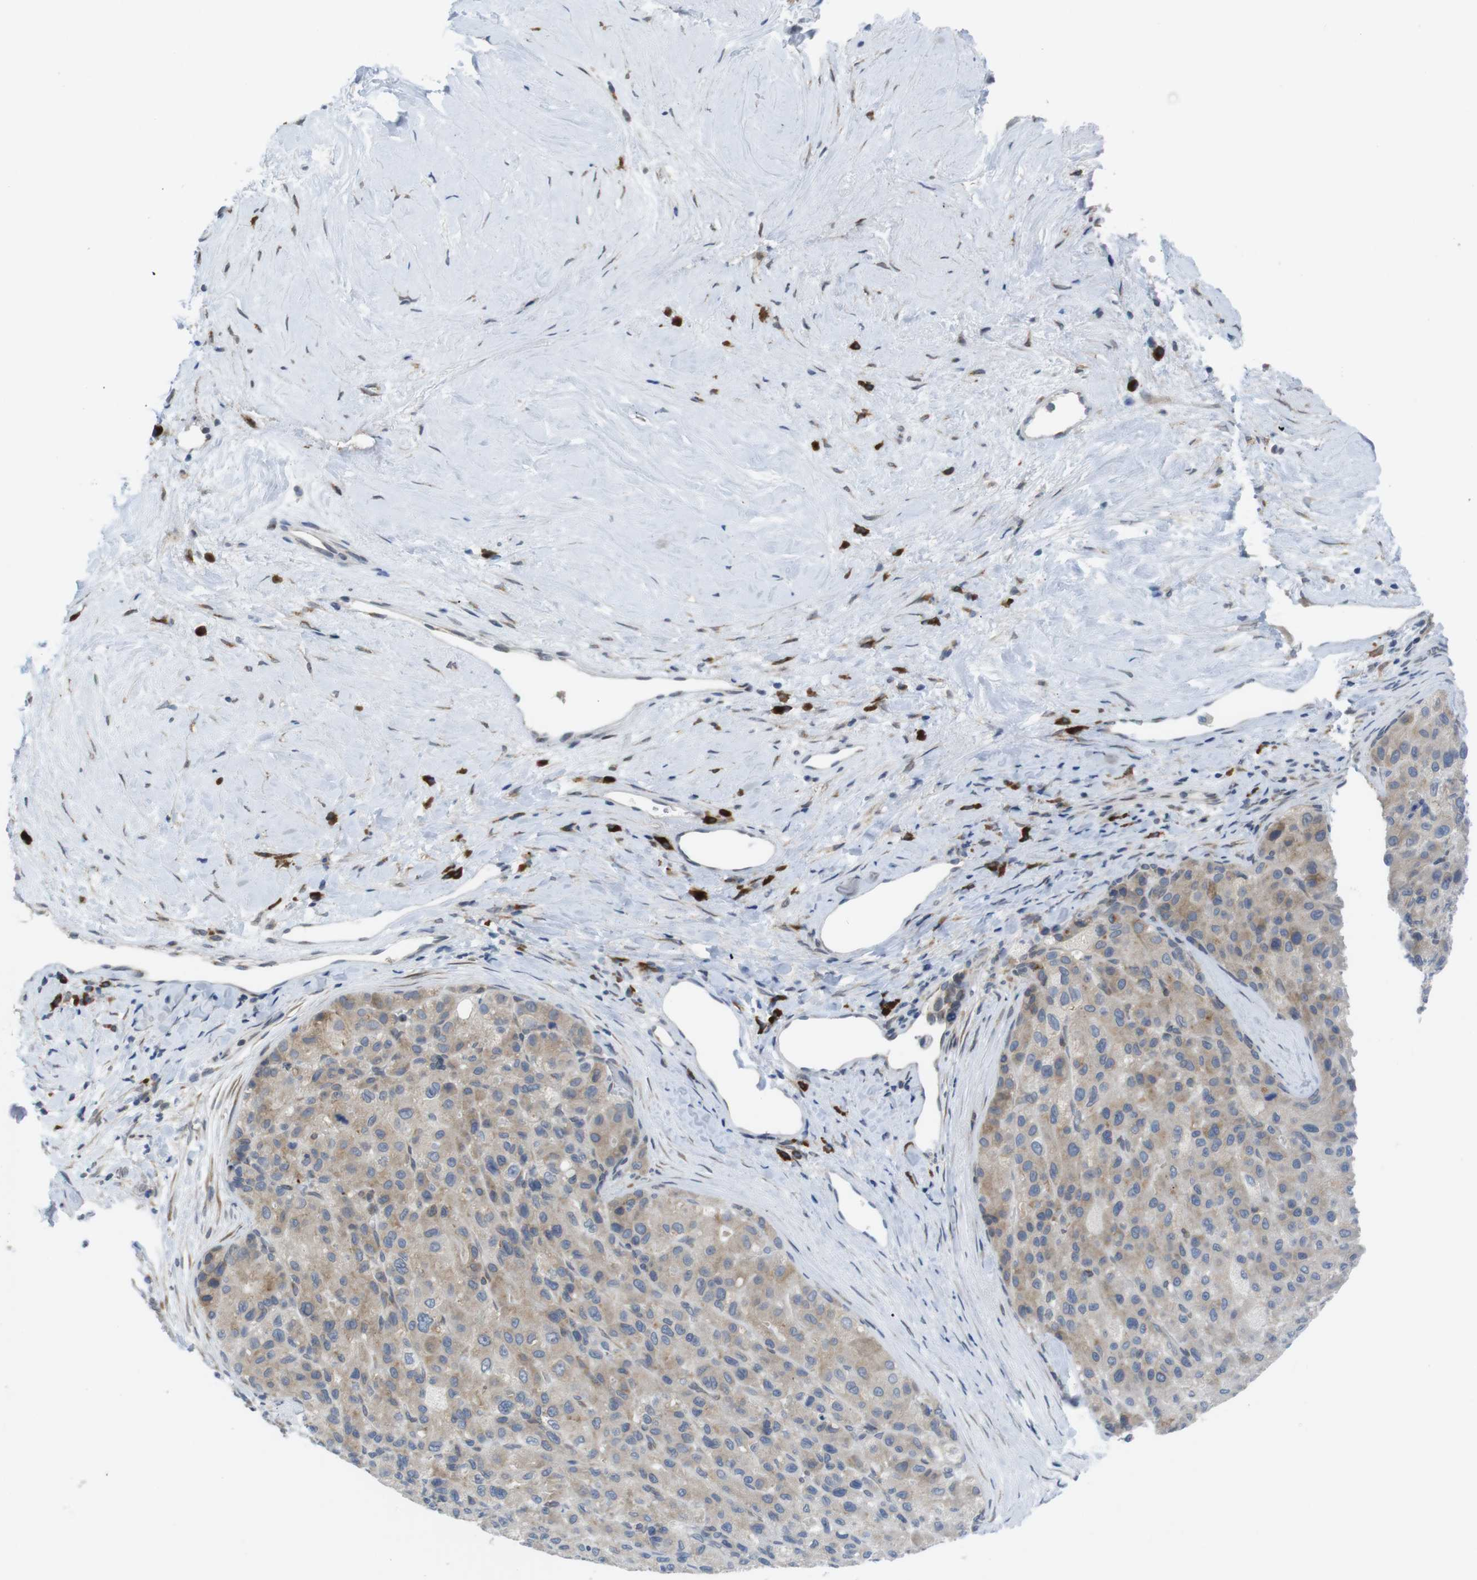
{"staining": {"intensity": "moderate", "quantity": "25%-75%", "location": "cytoplasmic/membranous"}, "tissue": "liver cancer", "cell_type": "Tumor cells", "image_type": "cancer", "snomed": [{"axis": "morphology", "description": "Carcinoma, Hepatocellular, NOS"}, {"axis": "topography", "description": "Liver"}], "caption": "Immunohistochemistry (IHC) of liver hepatocellular carcinoma reveals medium levels of moderate cytoplasmic/membranous expression in about 25%-75% of tumor cells.", "gene": "ERGIC3", "patient": {"sex": "male", "age": 80}}